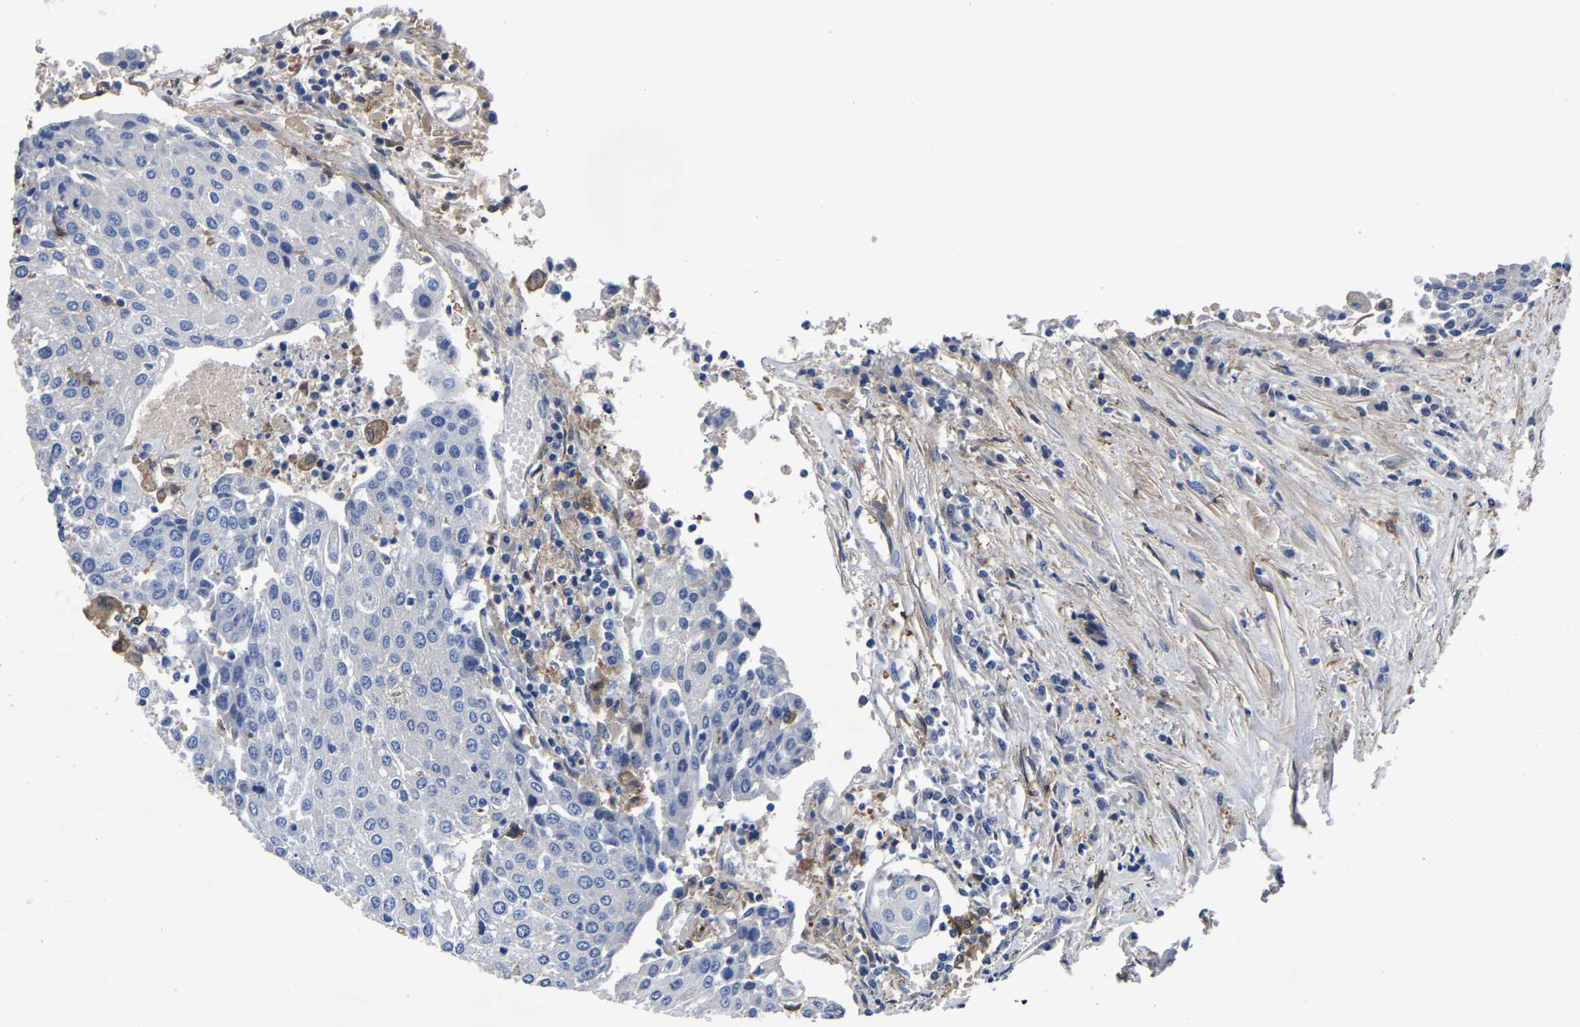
{"staining": {"intensity": "negative", "quantity": "none", "location": "none"}, "tissue": "urothelial cancer", "cell_type": "Tumor cells", "image_type": "cancer", "snomed": [{"axis": "morphology", "description": "Urothelial carcinoma, High grade"}, {"axis": "topography", "description": "Urinary bladder"}], "caption": "An image of high-grade urothelial carcinoma stained for a protein demonstrates no brown staining in tumor cells.", "gene": "ATG2B", "patient": {"sex": "female", "age": 85}}